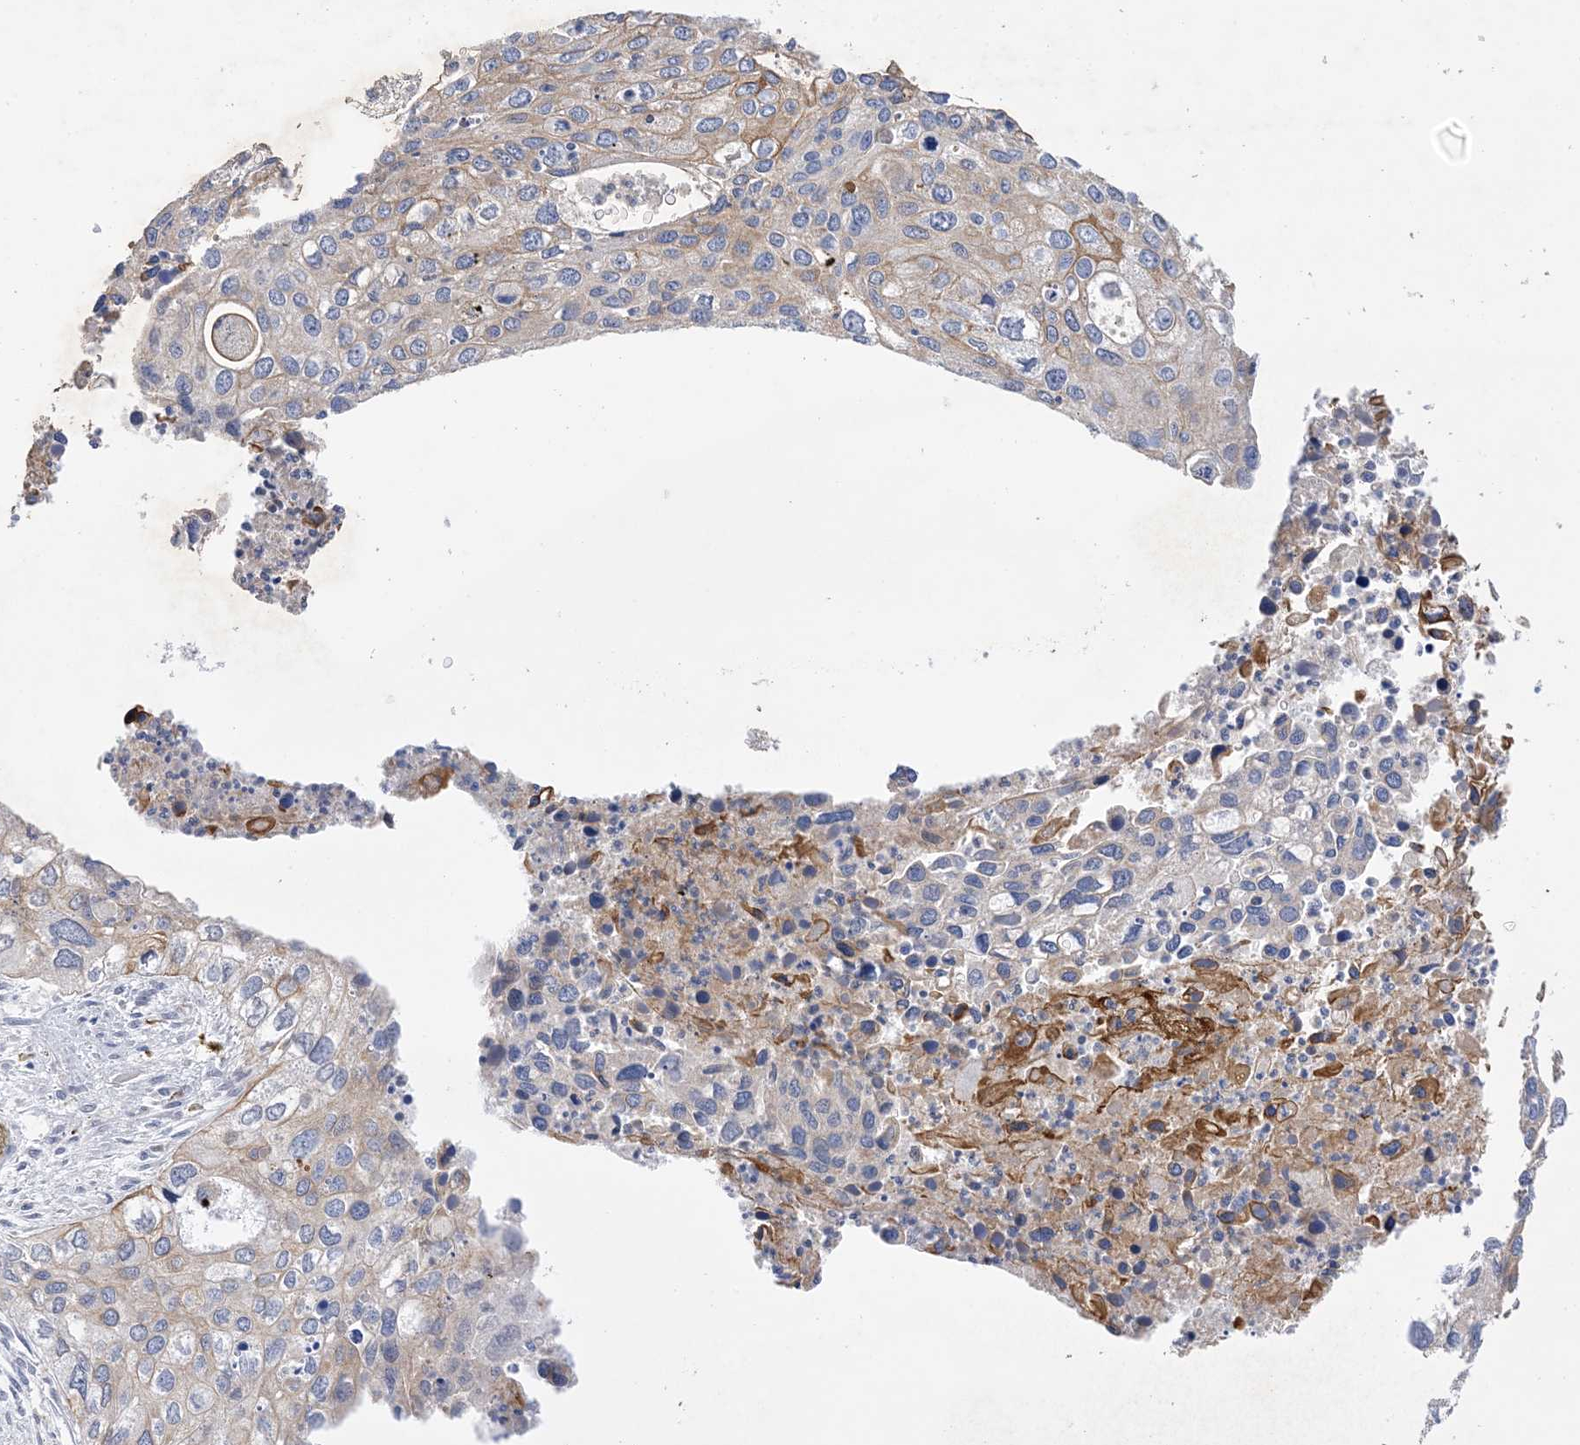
{"staining": {"intensity": "moderate", "quantity": "25%-75%", "location": "cytoplasmic/membranous"}, "tissue": "cervical cancer", "cell_type": "Tumor cells", "image_type": "cancer", "snomed": [{"axis": "morphology", "description": "Squamous cell carcinoma, NOS"}, {"axis": "topography", "description": "Cervix"}], "caption": "Tumor cells reveal medium levels of moderate cytoplasmic/membranous staining in approximately 25%-75% of cells in human squamous cell carcinoma (cervical).", "gene": "PLK4", "patient": {"sex": "female", "age": 55}}